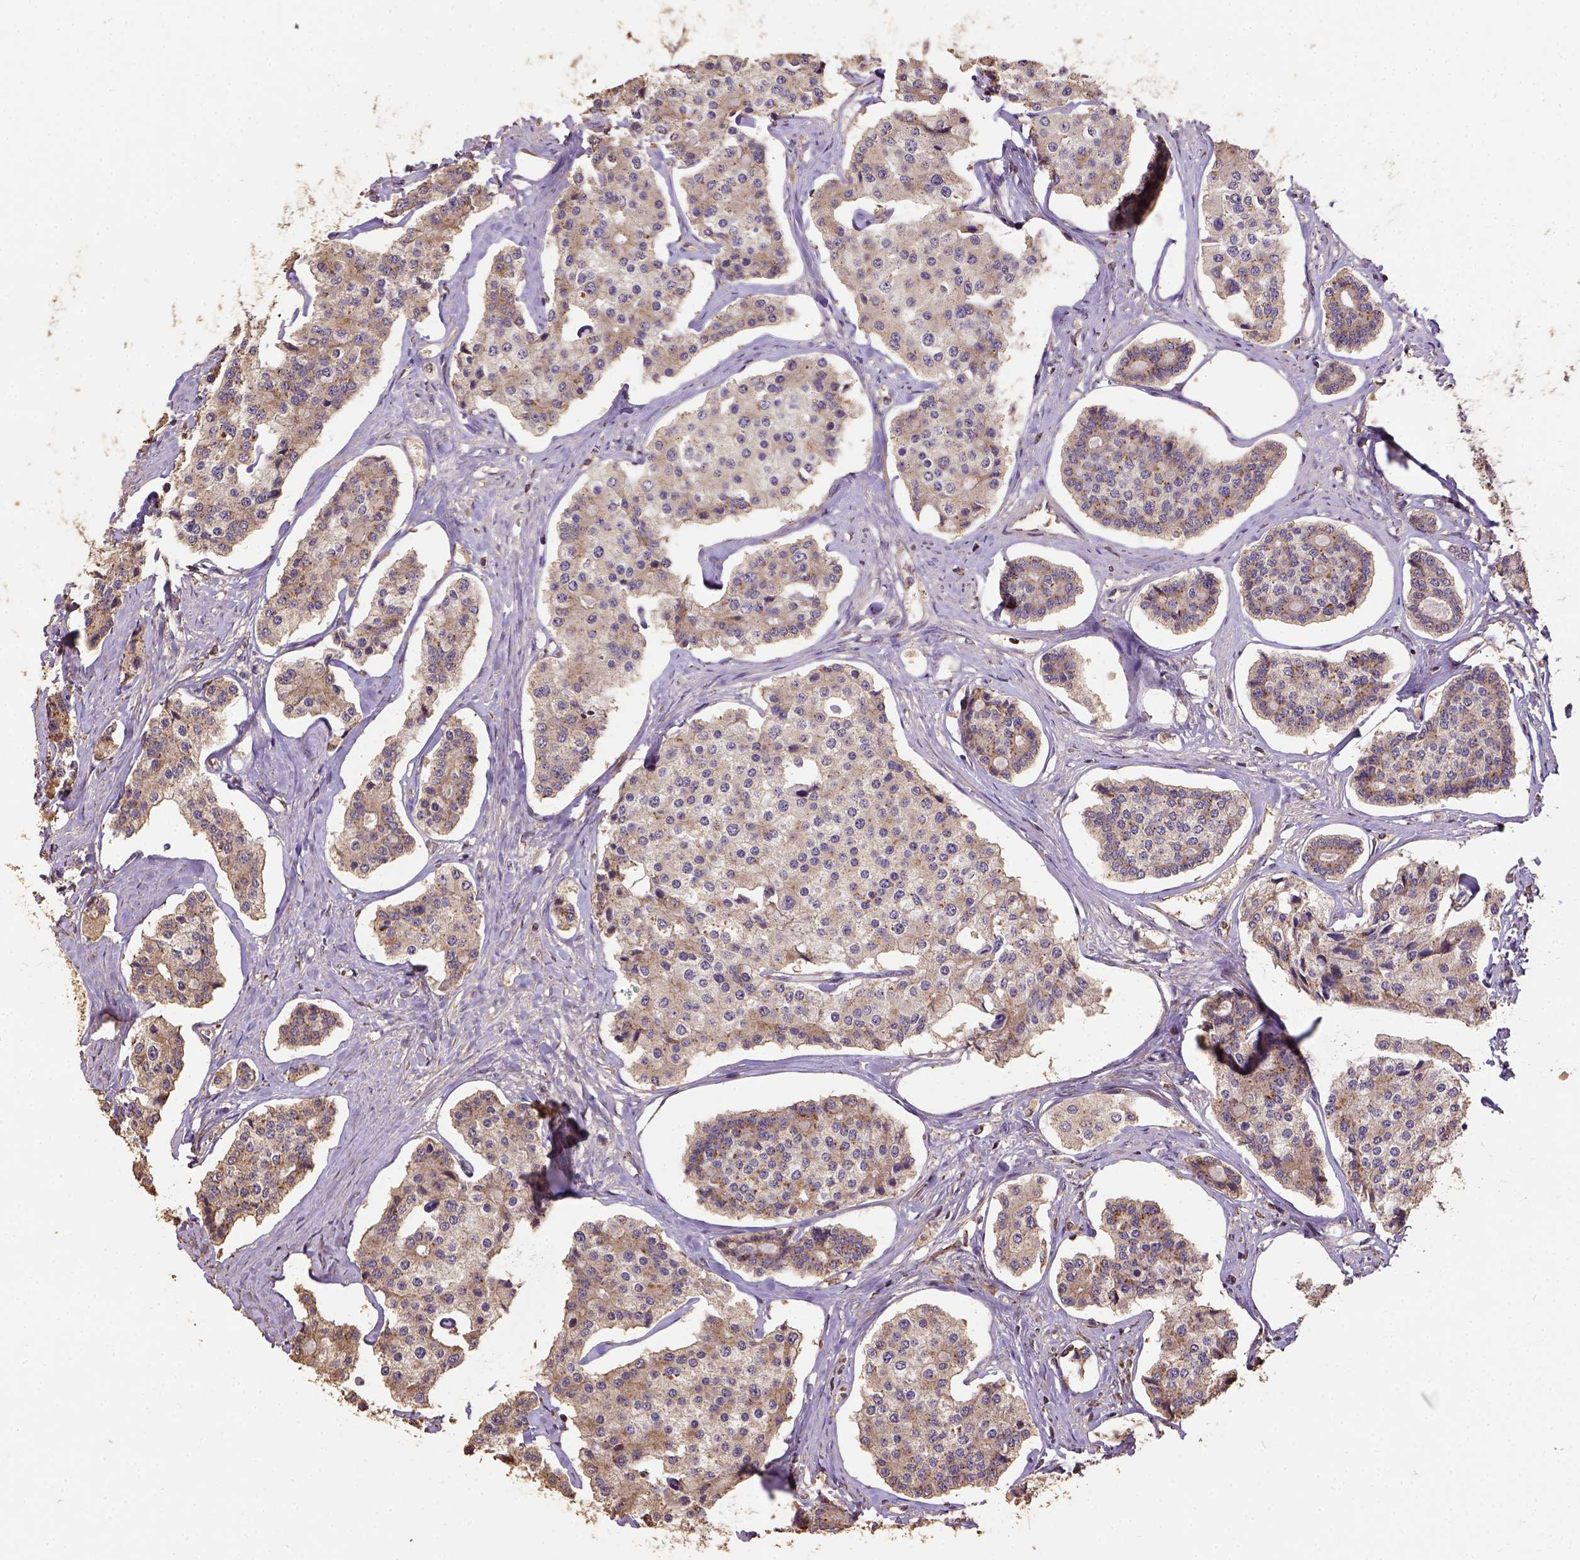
{"staining": {"intensity": "weak", "quantity": ">75%", "location": "cytoplasmic/membranous"}, "tissue": "carcinoid", "cell_type": "Tumor cells", "image_type": "cancer", "snomed": [{"axis": "morphology", "description": "Carcinoid, malignant, NOS"}, {"axis": "topography", "description": "Small intestine"}], "caption": "Carcinoid stained with DAB (3,3'-diaminobenzidine) immunohistochemistry (IHC) demonstrates low levels of weak cytoplasmic/membranous staining in about >75% of tumor cells. (DAB (3,3'-diaminobenzidine) IHC, brown staining for protein, blue staining for nuclei).", "gene": "ATP1B3", "patient": {"sex": "female", "age": 65}}